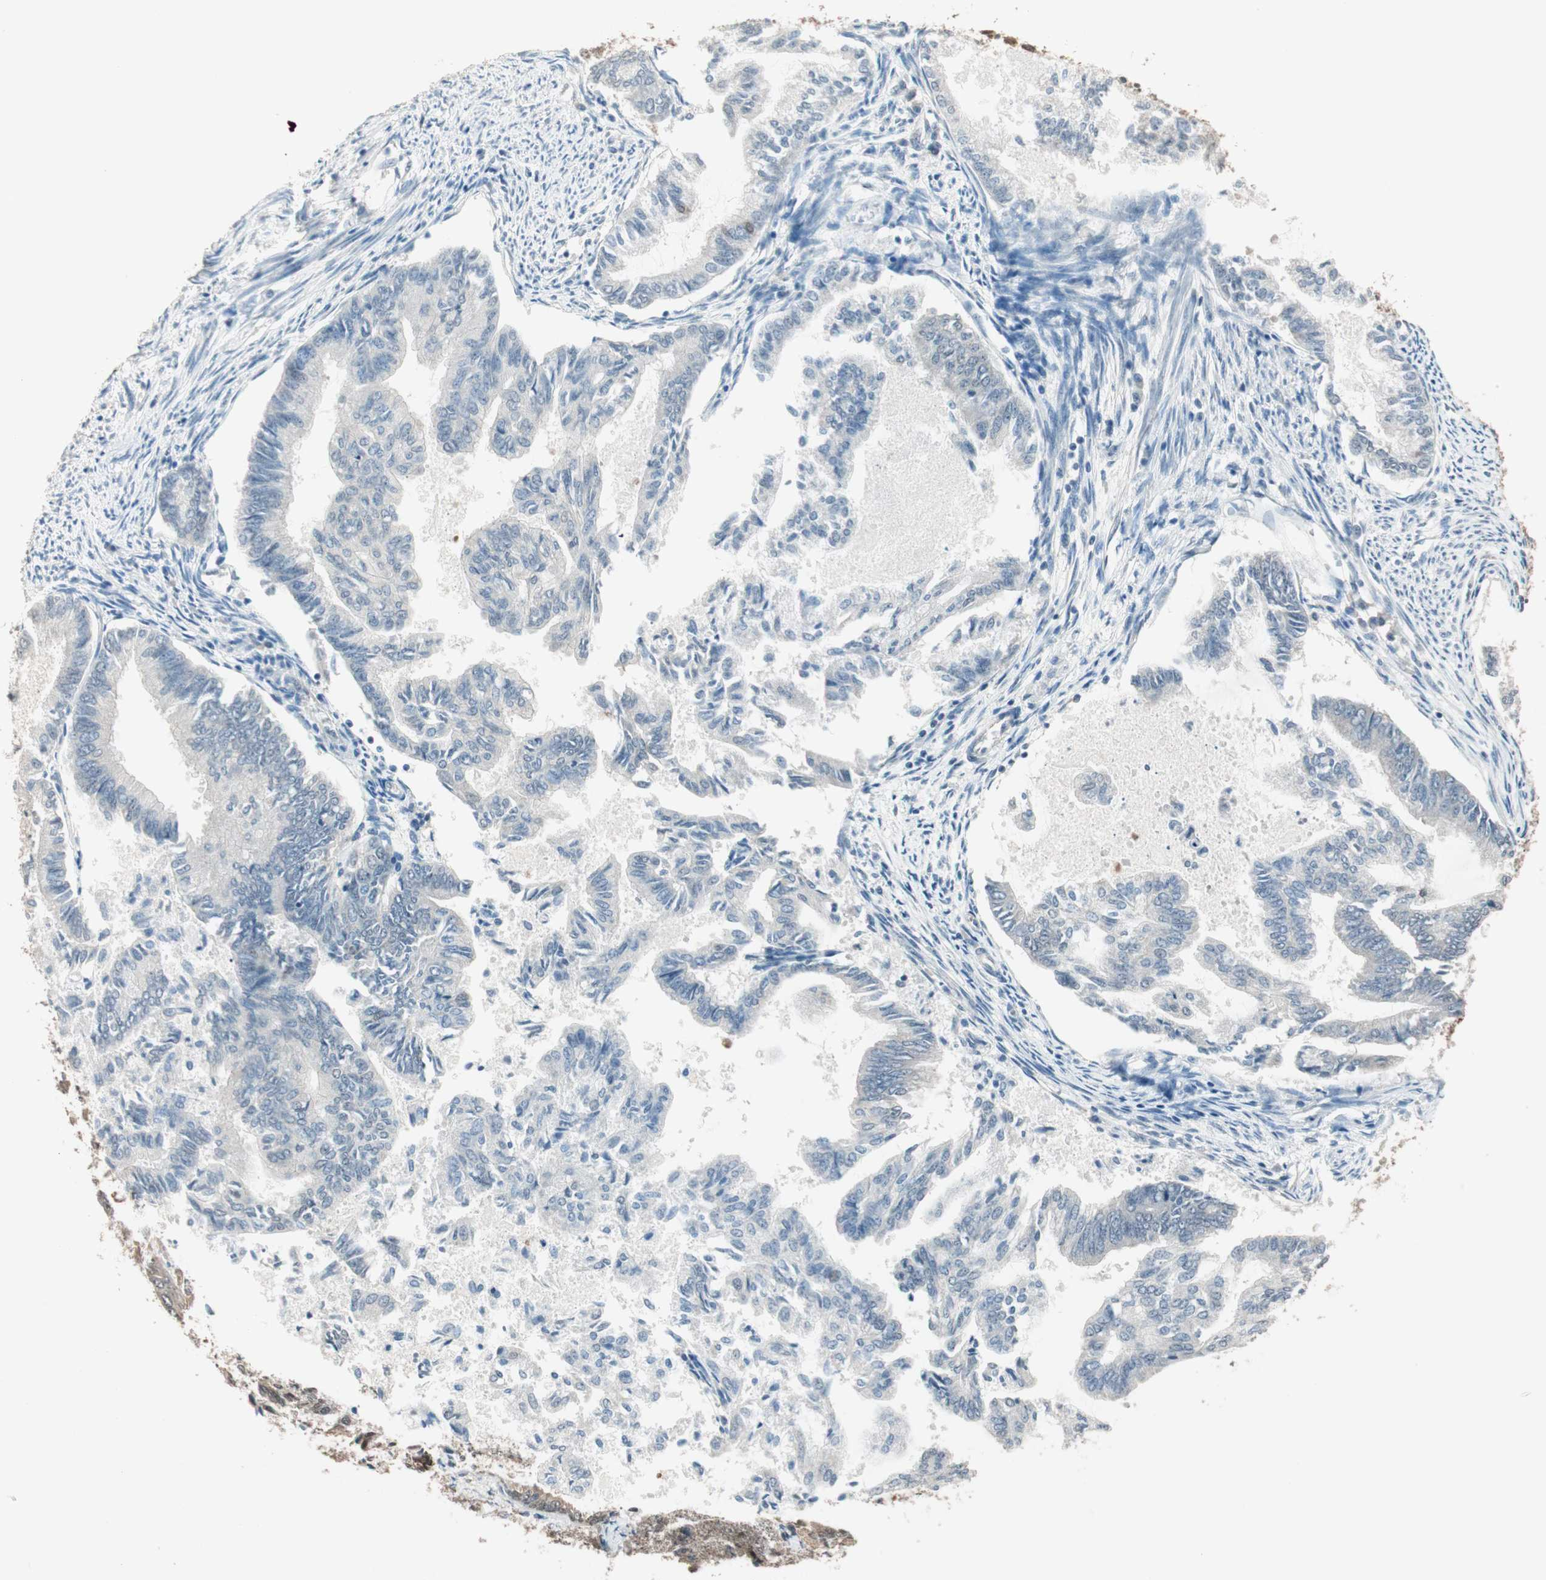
{"staining": {"intensity": "negative", "quantity": "none", "location": "none"}, "tissue": "endometrial cancer", "cell_type": "Tumor cells", "image_type": "cancer", "snomed": [{"axis": "morphology", "description": "Adenocarcinoma, NOS"}, {"axis": "topography", "description": "Endometrium"}], "caption": "The image demonstrates no staining of tumor cells in endometrial cancer (adenocarcinoma). Nuclei are stained in blue.", "gene": "USP5", "patient": {"sex": "female", "age": 86}}